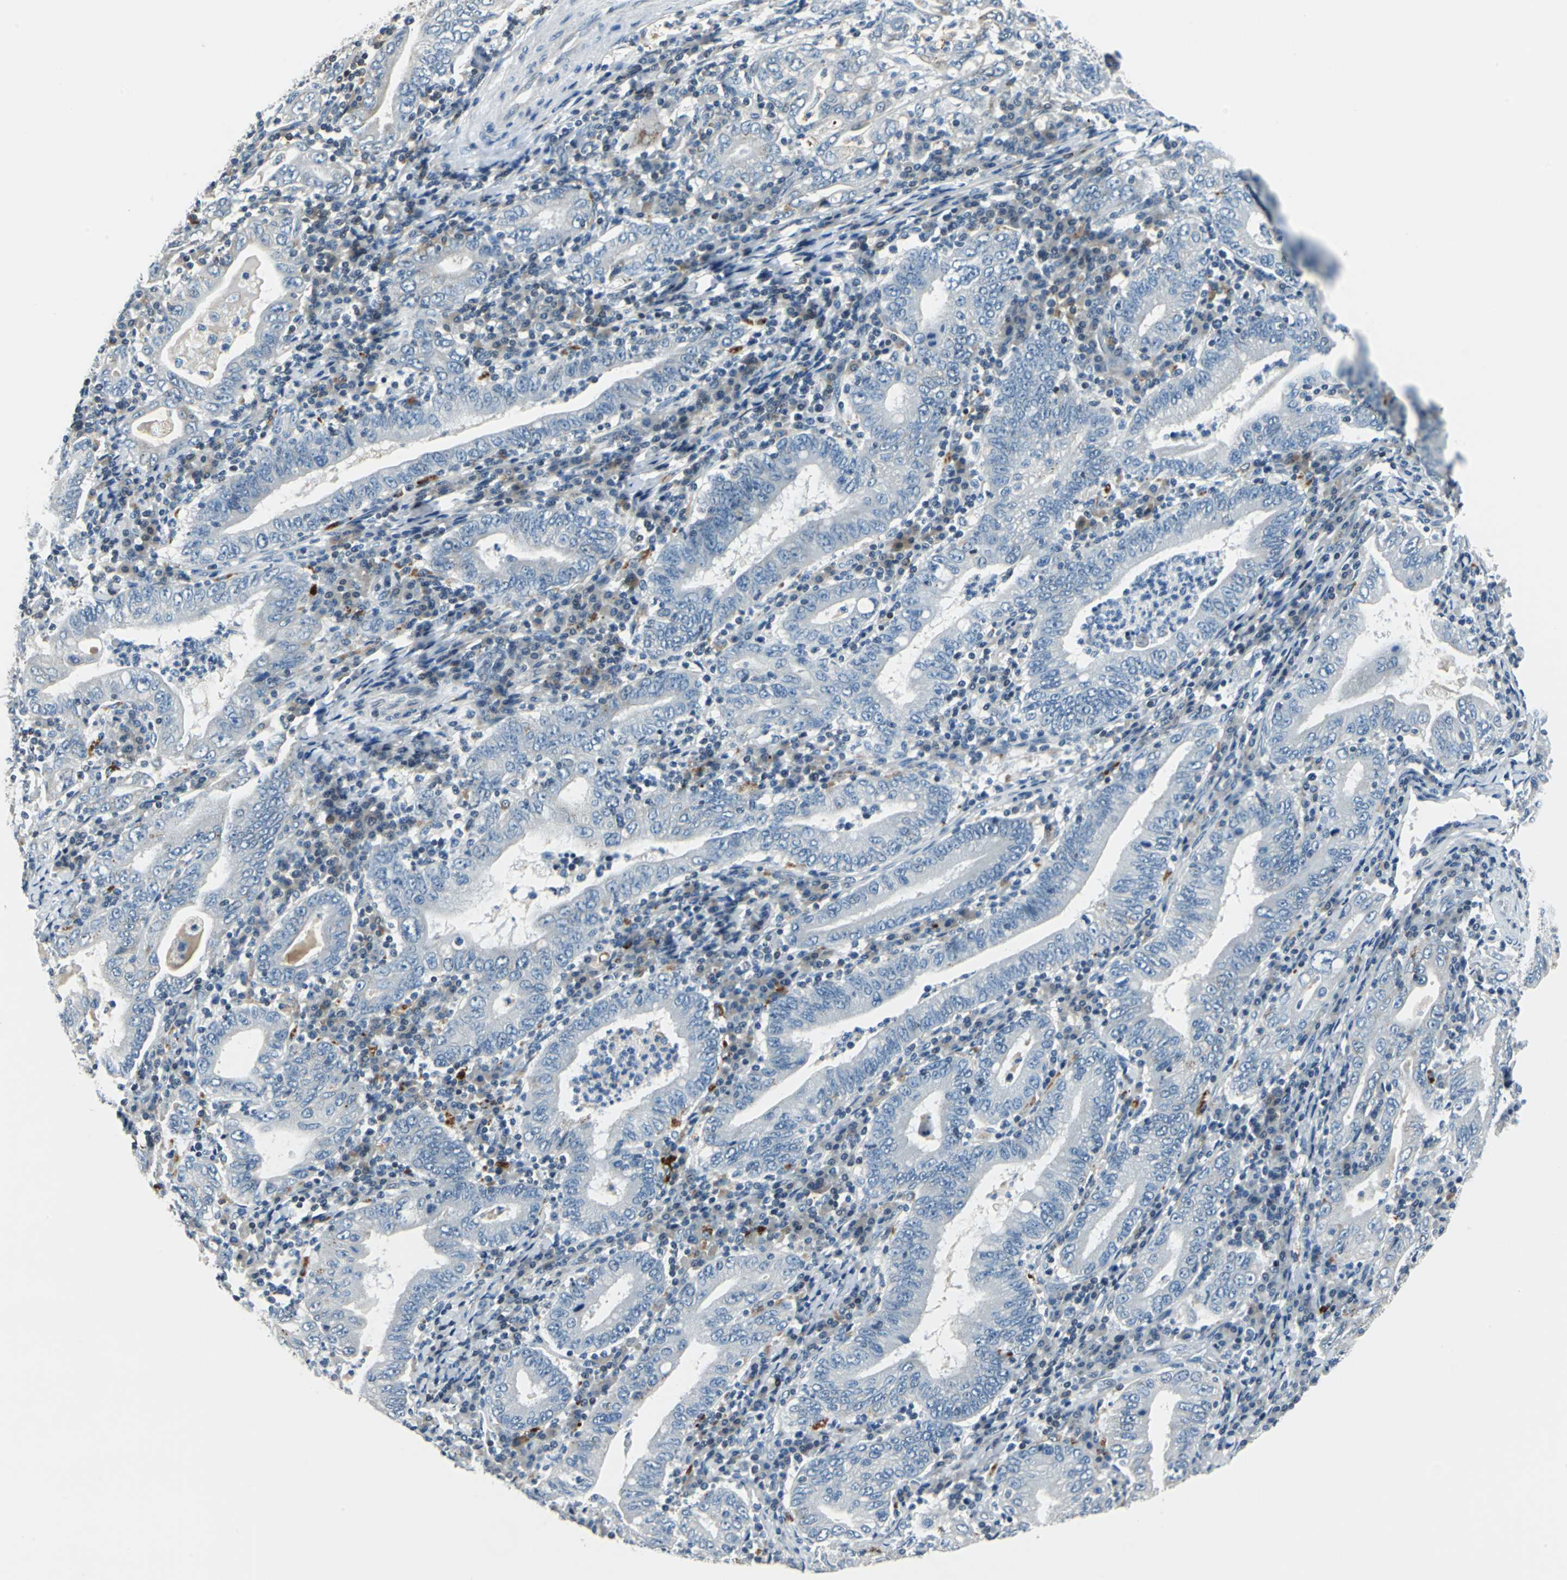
{"staining": {"intensity": "moderate", "quantity": "<25%", "location": "cytoplasmic/membranous"}, "tissue": "stomach cancer", "cell_type": "Tumor cells", "image_type": "cancer", "snomed": [{"axis": "morphology", "description": "Normal tissue, NOS"}, {"axis": "morphology", "description": "Adenocarcinoma, NOS"}, {"axis": "topography", "description": "Esophagus"}, {"axis": "topography", "description": "Stomach, upper"}, {"axis": "topography", "description": "Peripheral nerve tissue"}], "caption": "Stomach cancer (adenocarcinoma) tissue shows moderate cytoplasmic/membranous staining in approximately <25% of tumor cells (IHC, brightfield microscopy, high magnification).", "gene": "HCFC2", "patient": {"sex": "male", "age": 62}}